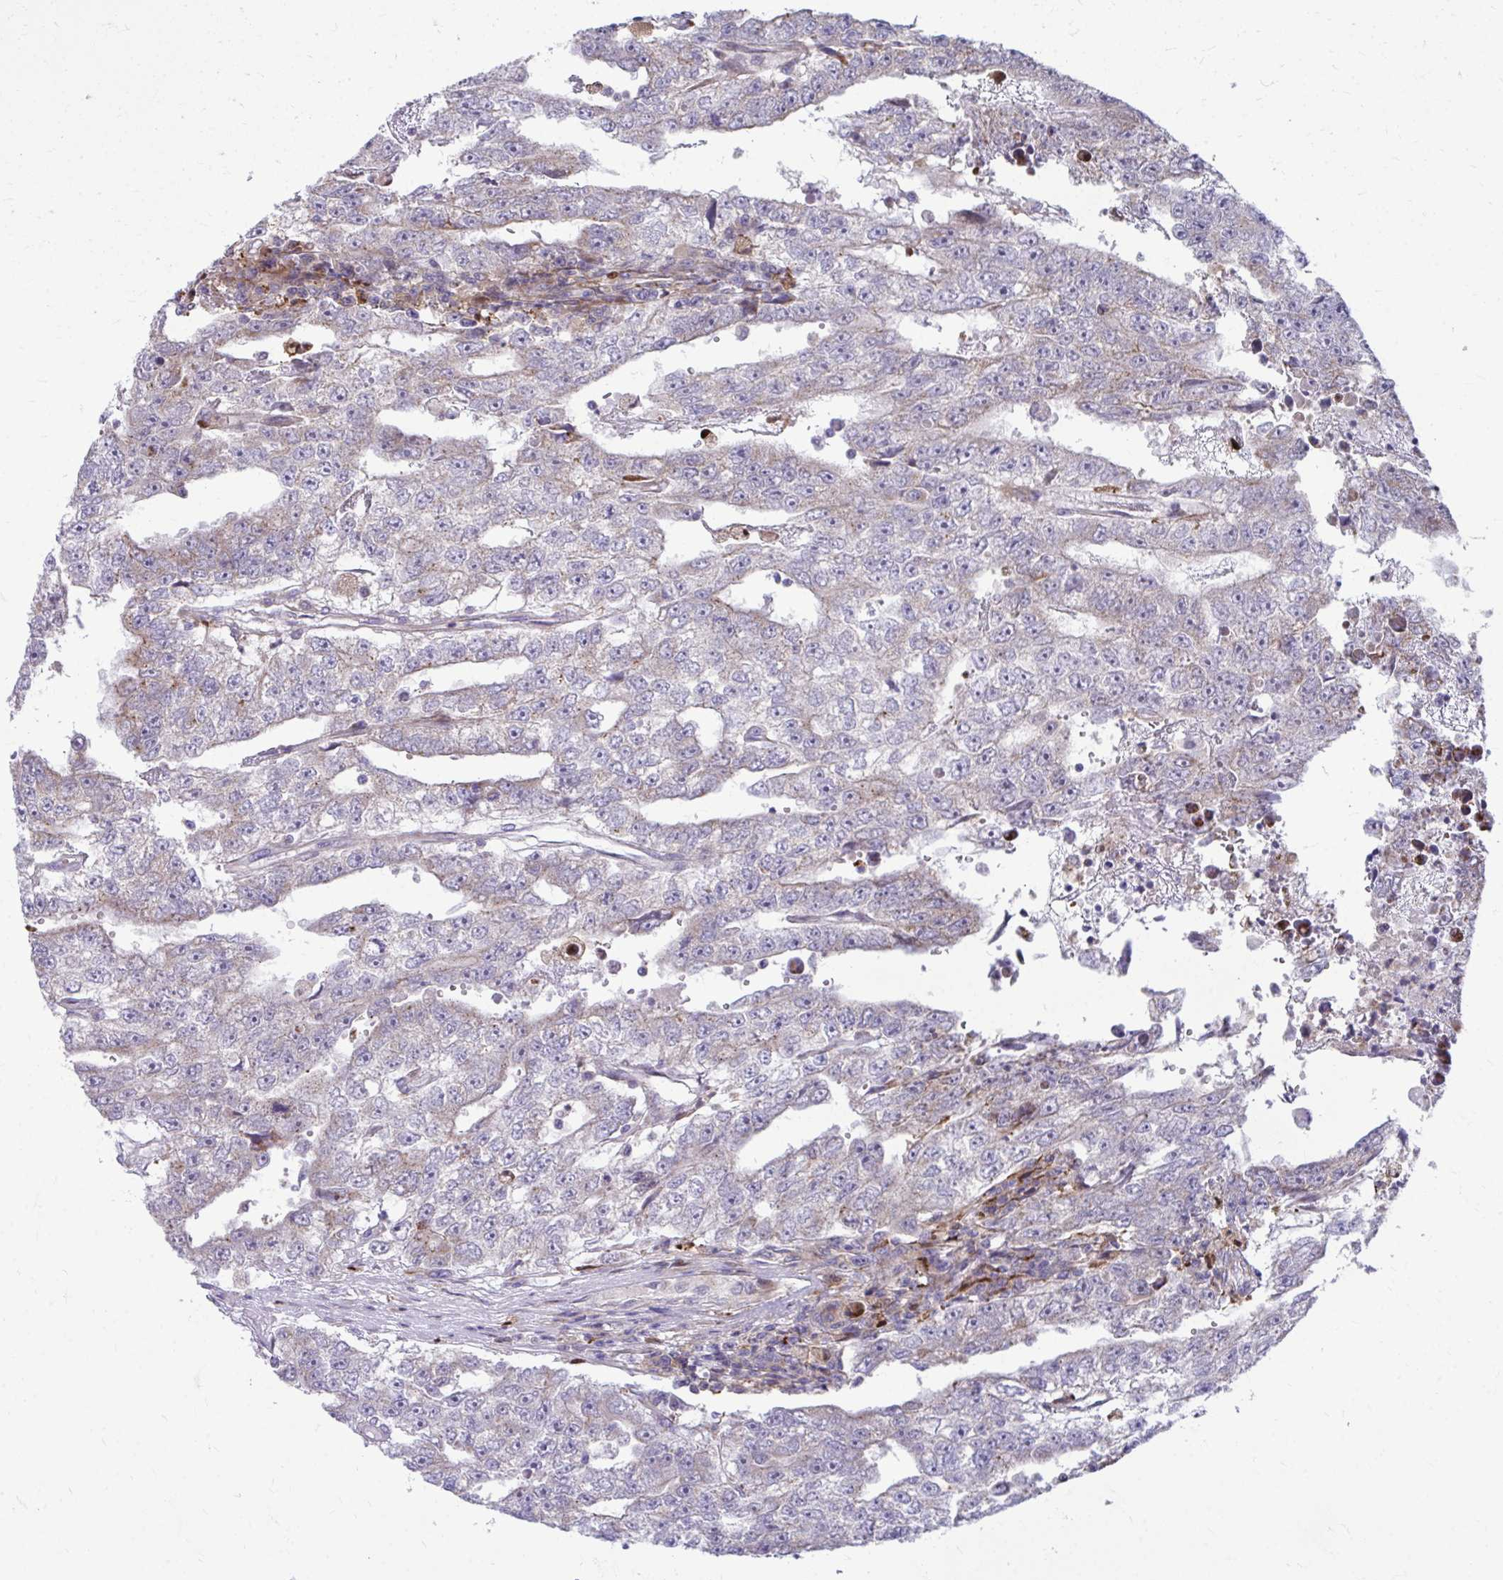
{"staining": {"intensity": "weak", "quantity": "<25%", "location": "cytoplasmic/membranous"}, "tissue": "testis cancer", "cell_type": "Tumor cells", "image_type": "cancer", "snomed": [{"axis": "morphology", "description": "Carcinoma, Embryonal, NOS"}, {"axis": "topography", "description": "Testis"}], "caption": "There is no significant positivity in tumor cells of testis cancer.", "gene": "C16orf54", "patient": {"sex": "male", "age": 20}}